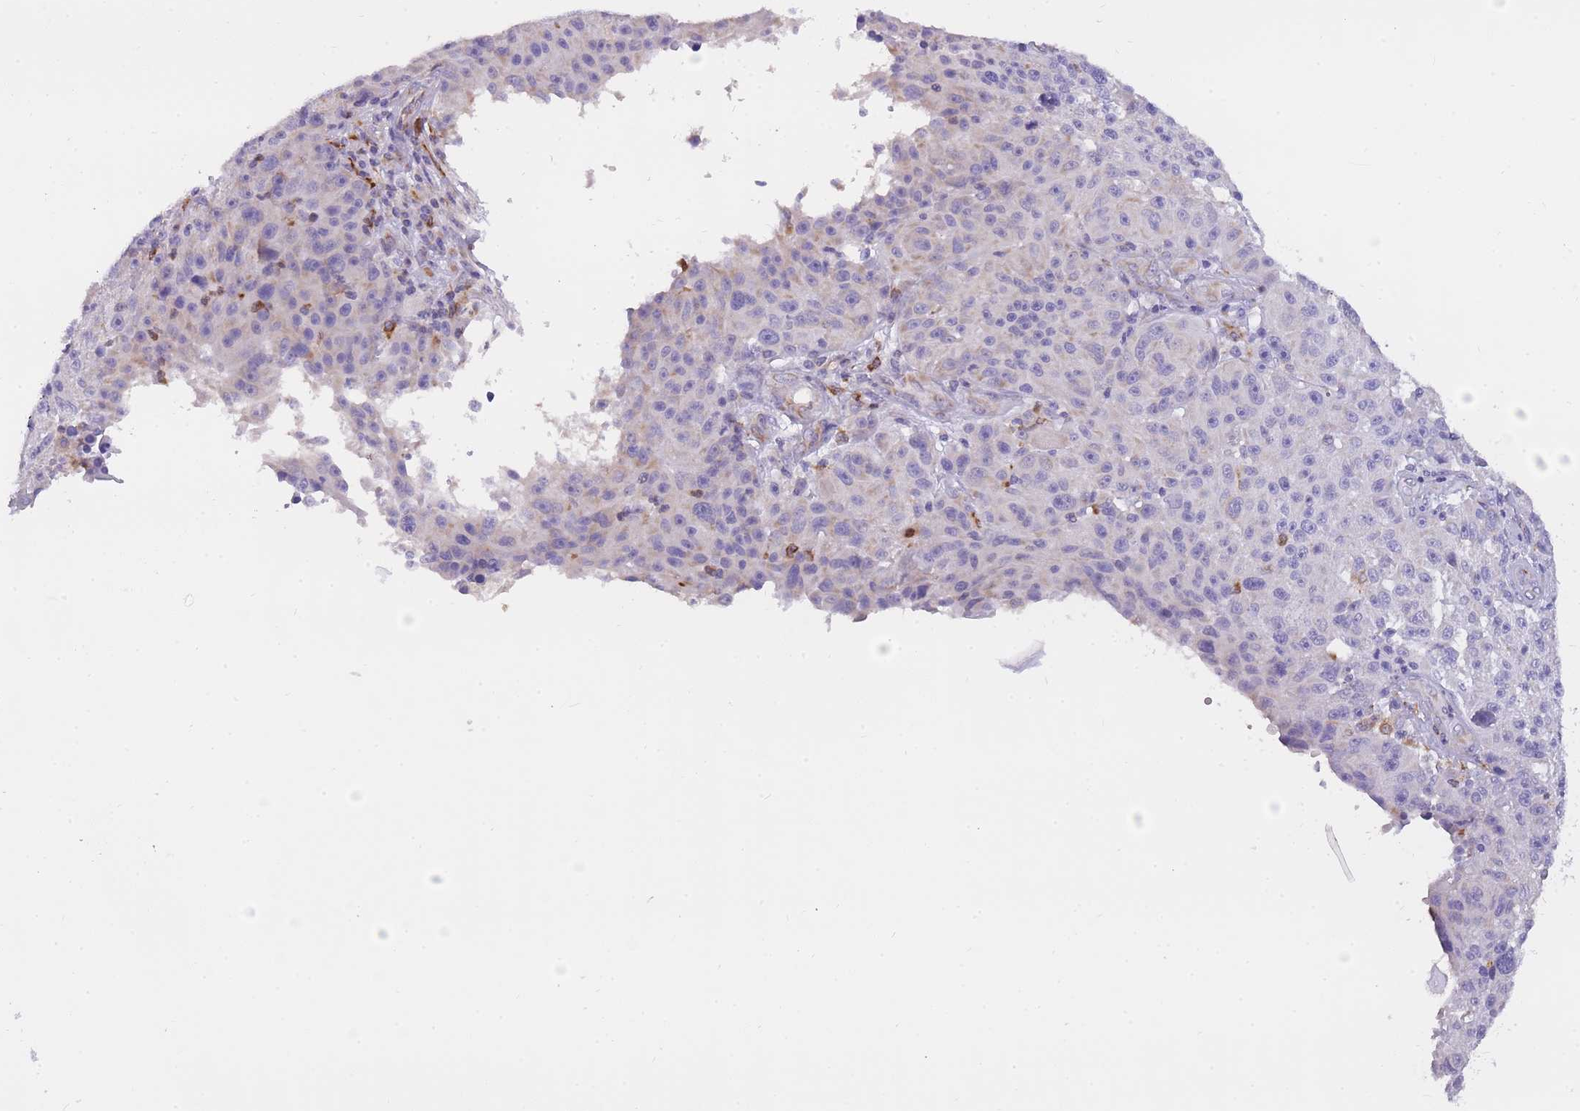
{"staining": {"intensity": "negative", "quantity": "none", "location": "none"}, "tissue": "melanoma", "cell_type": "Tumor cells", "image_type": "cancer", "snomed": [{"axis": "morphology", "description": "Malignant melanoma, NOS"}, {"axis": "topography", "description": "Skin"}], "caption": "Image shows no protein expression in tumor cells of malignant melanoma tissue. (Stains: DAB (3,3'-diaminobenzidine) immunohistochemistry (IHC) with hematoxylin counter stain, Microscopy: brightfield microscopy at high magnification).", "gene": "ZNF662", "patient": {"sex": "male", "age": 53}}